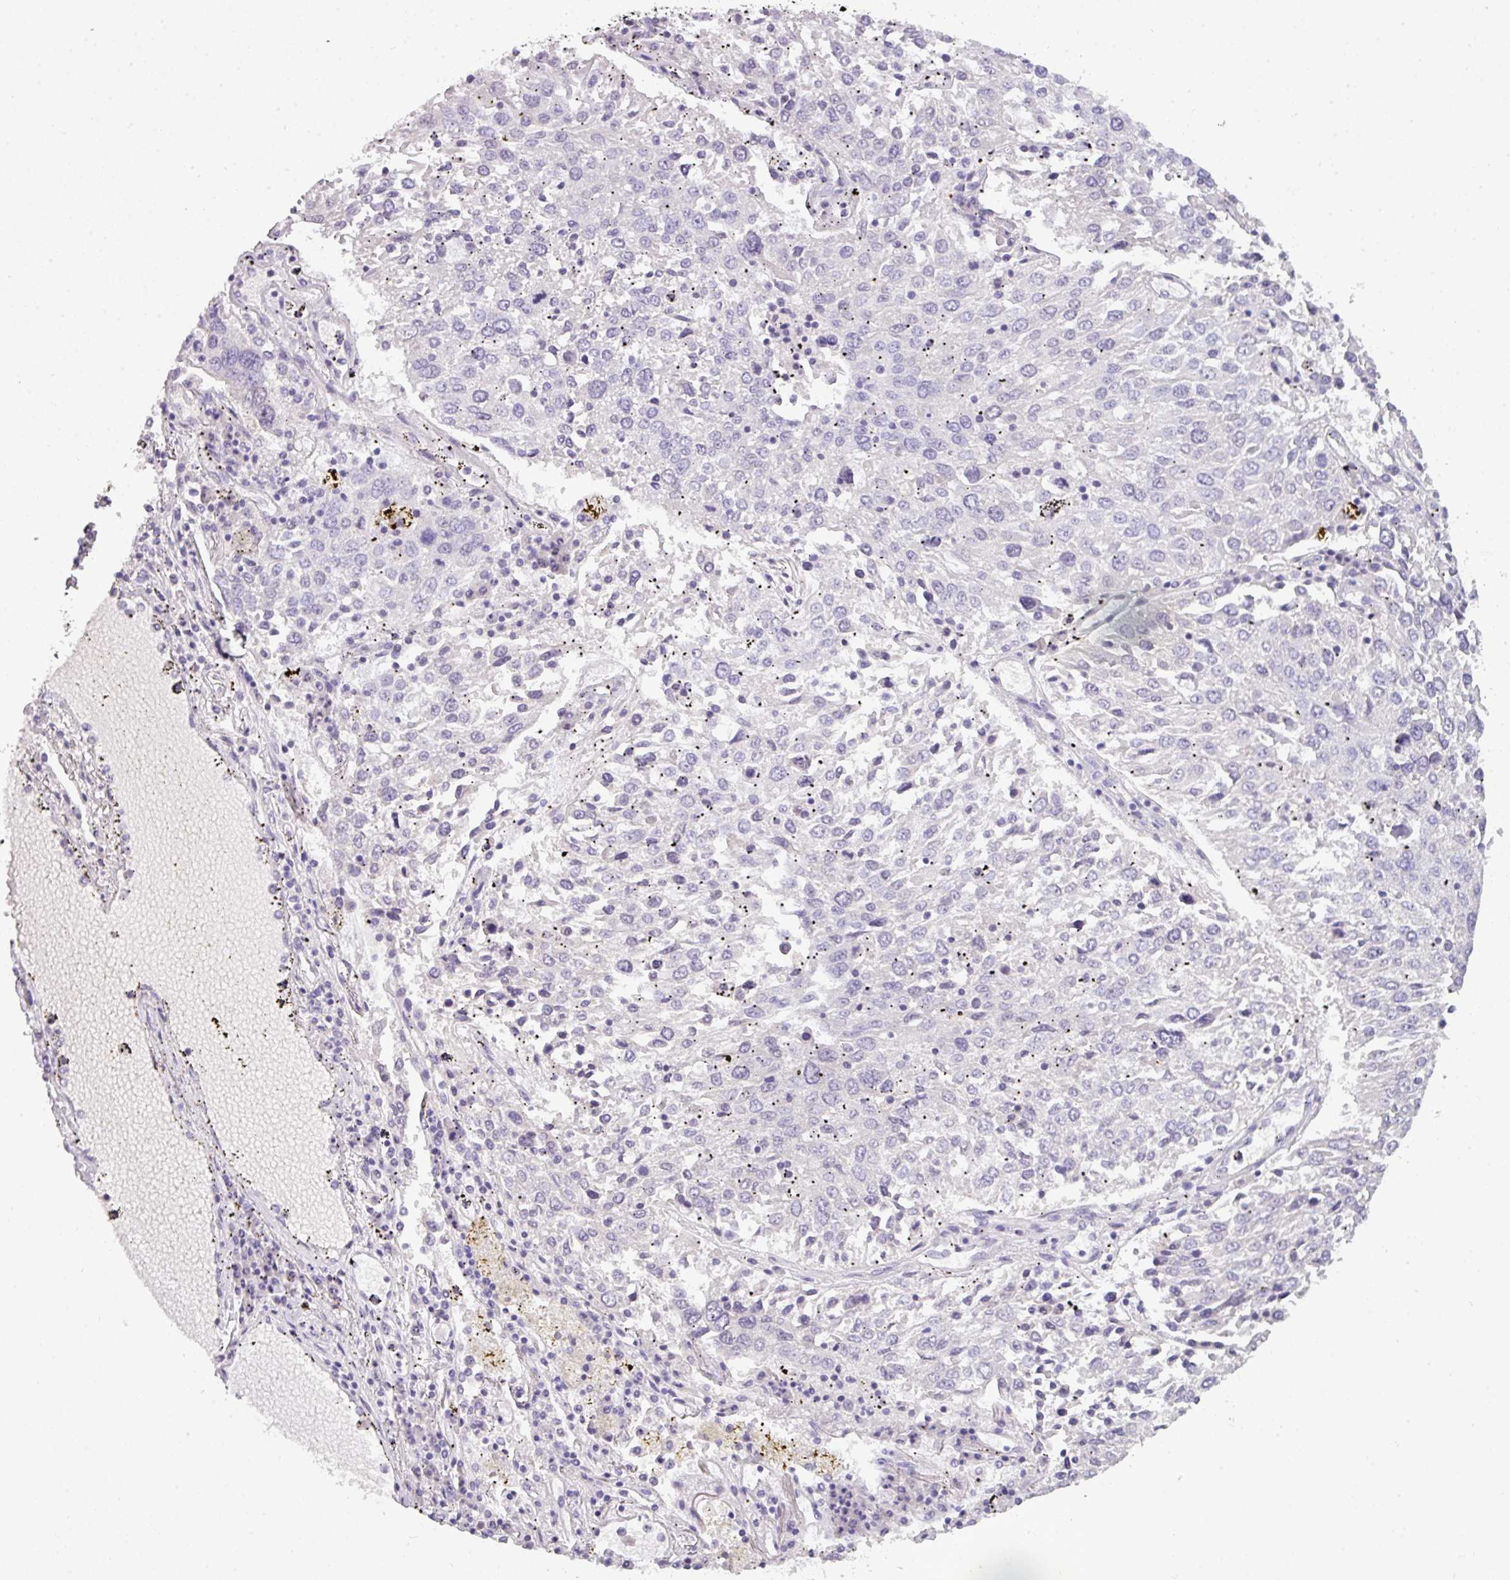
{"staining": {"intensity": "negative", "quantity": "none", "location": "none"}, "tissue": "lung cancer", "cell_type": "Tumor cells", "image_type": "cancer", "snomed": [{"axis": "morphology", "description": "Squamous cell carcinoma, NOS"}, {"axis": "topography", "description": "Lung"}], "caption": "IHC of human squamous cell carcinoma (lung) exhibits no positivity in tumor cells.", "gene": "TMEM91", "patient": {"sex": "male", "age": 65}}